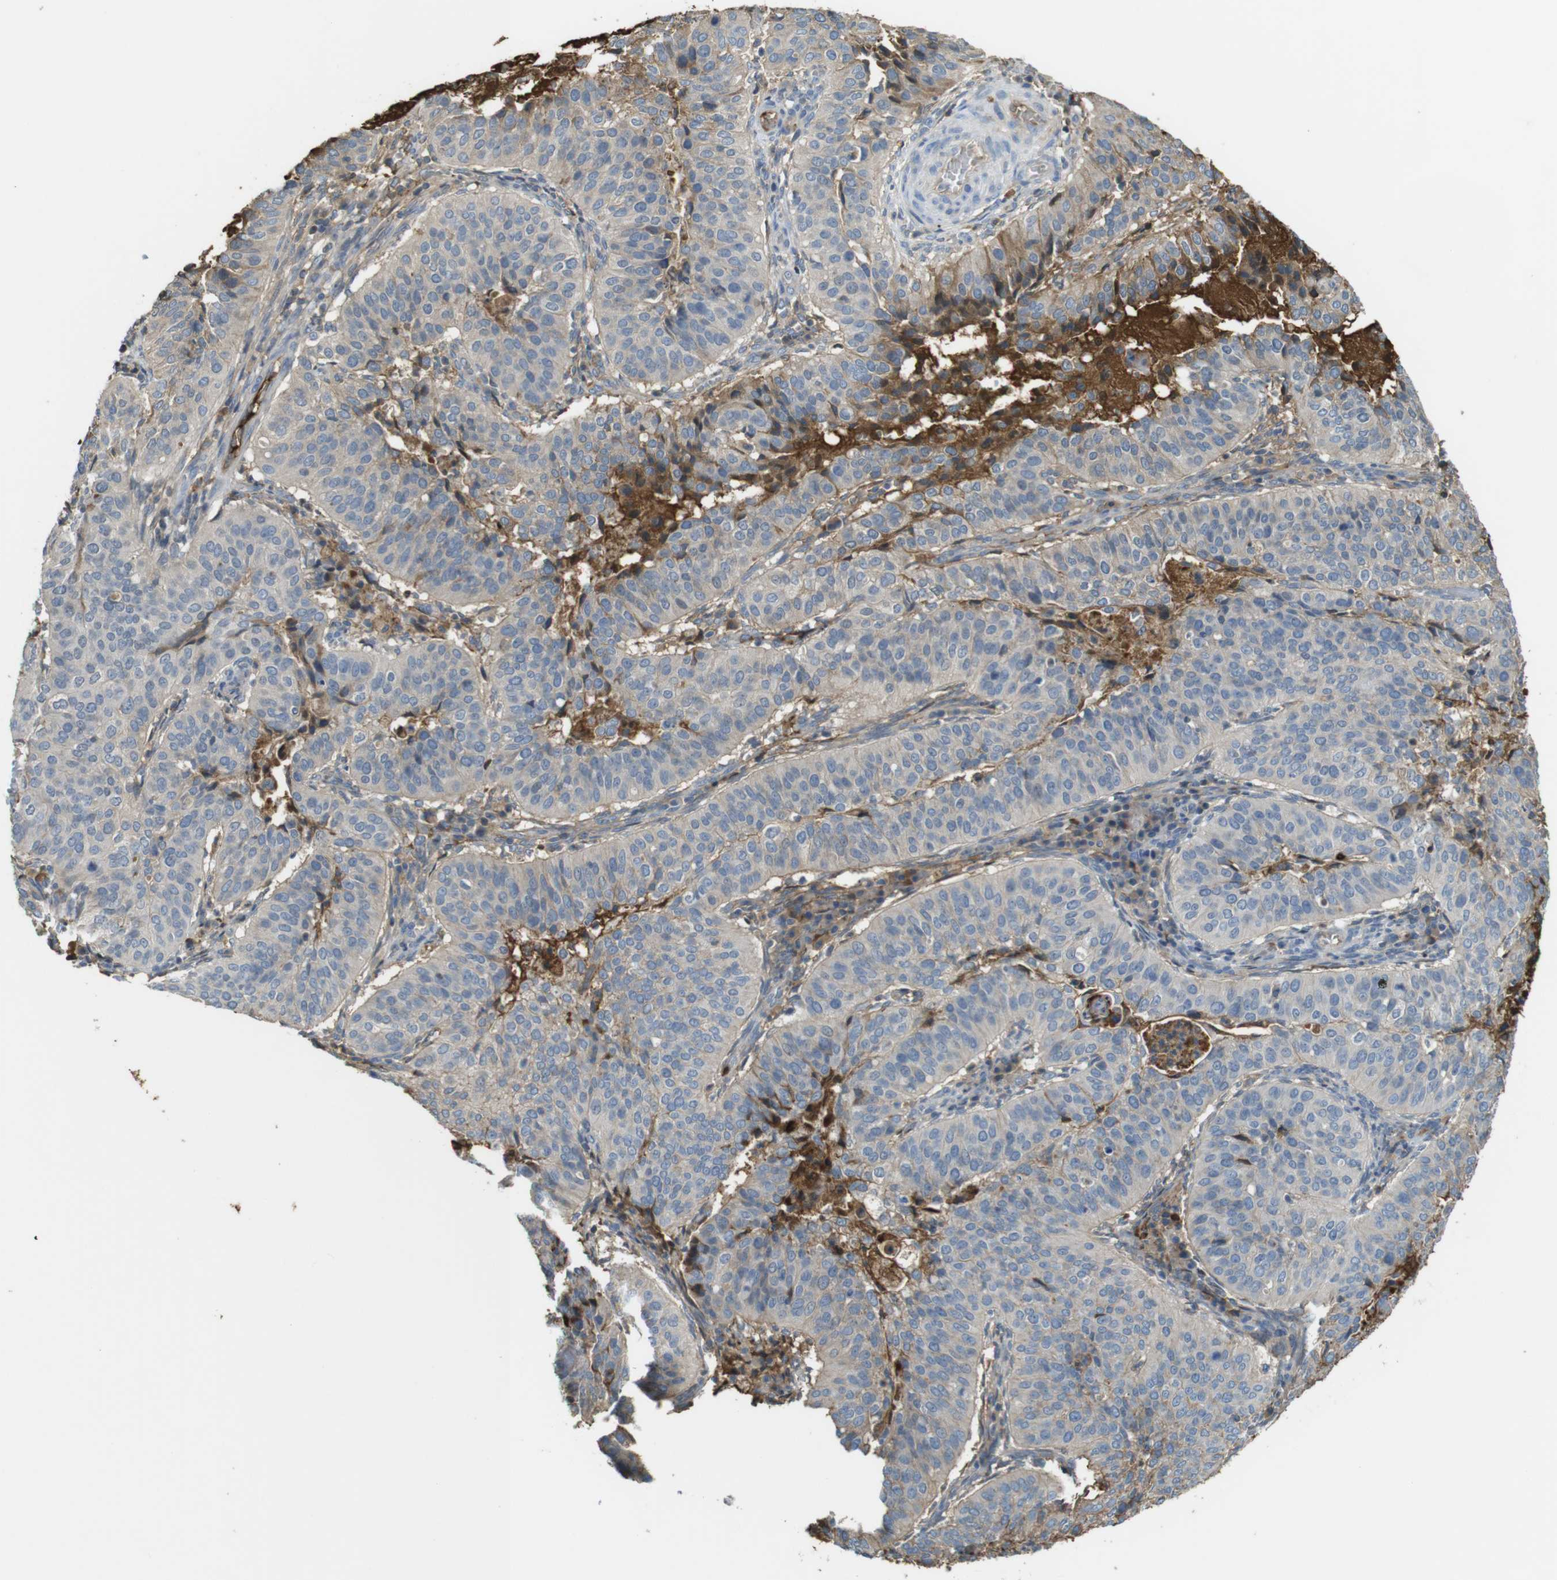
{"staining": {"intensity": "moderate", "quantity": "<25%", "location": "cytoplasmic/membranous"}, "tissue": "cervical cancer", "cell_type": "Tumor cells", "image_type": "cancer", "snomed": [{"axis": "morphology", "description": "Normal tissue, NOS"}, {"axis": "morphology", "description": "Squamous cell carcinoma, NOS"}, {"axis": "topography", "description": "Cervix"}], "caption": "Protein expression analysis of cervical cancer (squamous cell carcinoma) shows moderate cytoplasmic/membranous expression in approximately <25% of tumor cells.", "gene": "LTBP4", "patient": {"sex": "female", "age": 39}}